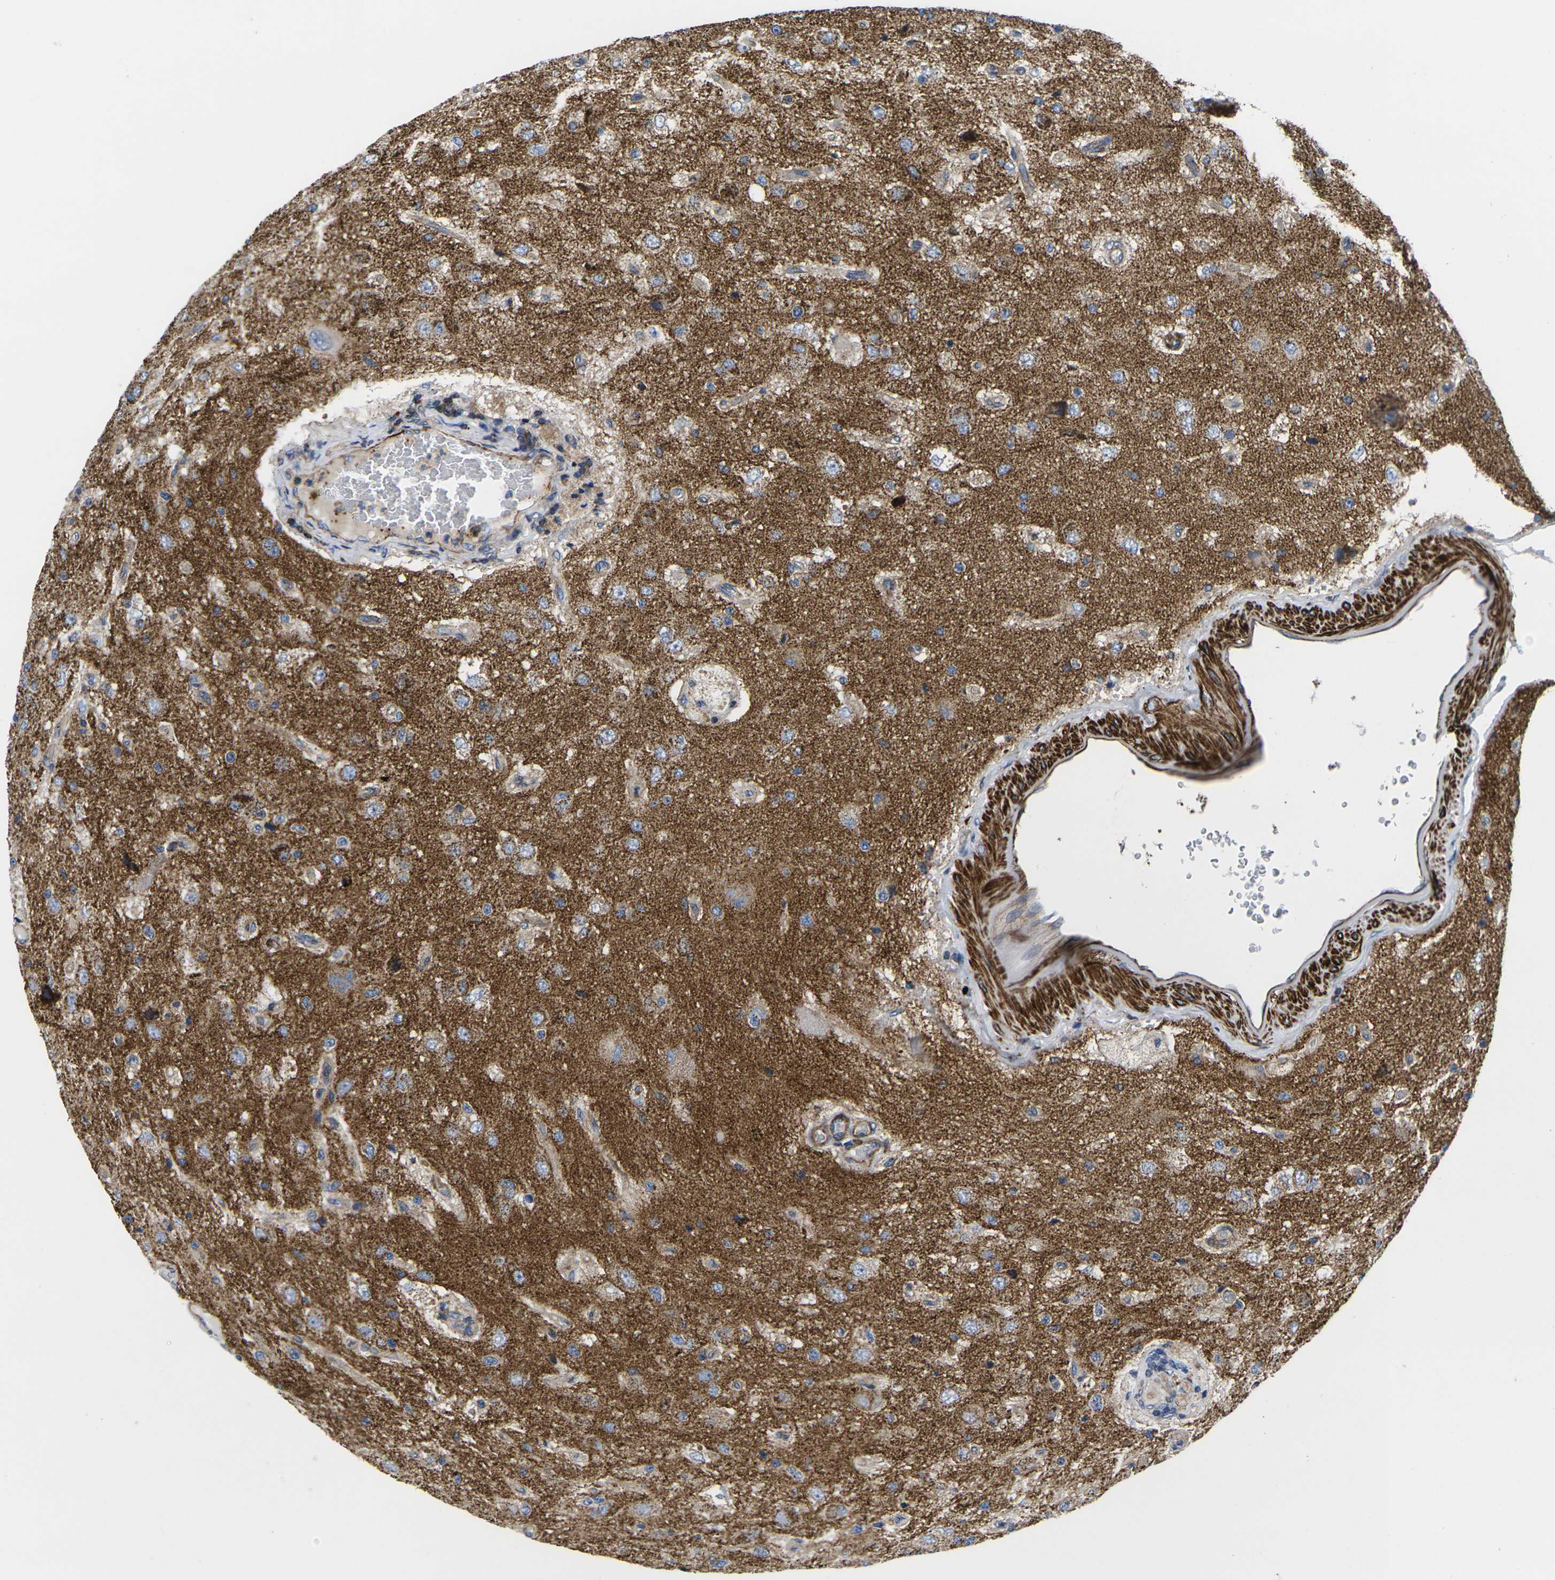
{"staining": {"intensity": "weak", "quantity": ">75%", "location": "cytoplasmic/membranous"}, "tissue": "glioma", "cell_type": "Tumor cells", "image_type": "cancer", "snomed": [{"axis": "morphology", "description": "Glioma, malignant, High grade"}, {"axis": "topography", "description": "pancreas cauda"}], "caption": "Immunohistochemistry of malignant high-grade glioma reveals low levels of weak cytoplasmic/membranous expression in approximately >75% of tumor cells.", "gene": "GPR4", "patient": {"sex": "male", "age": 60}}